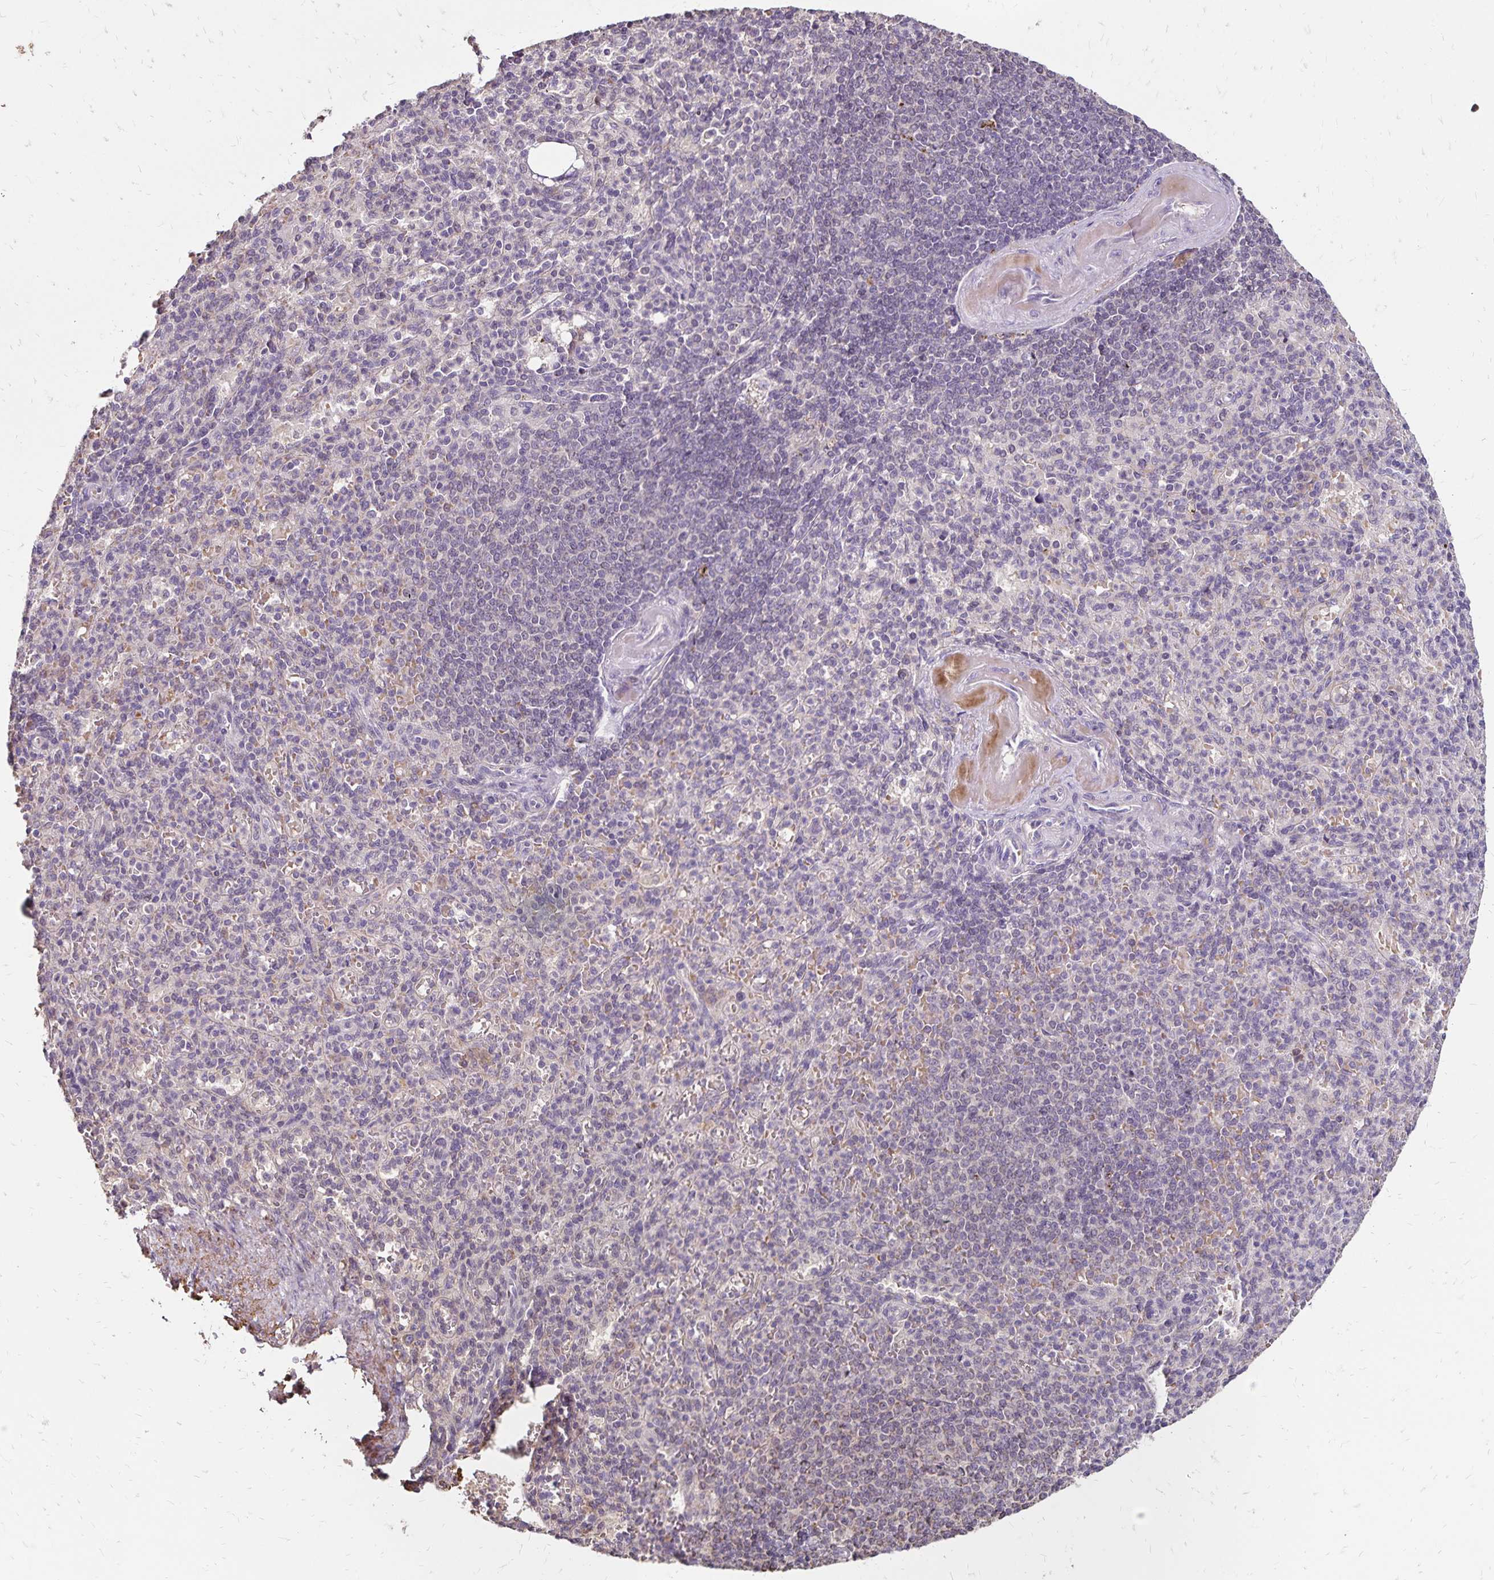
{"staining": {"intensity": "negative", "quantity": "none", "location": "none"}, "tissue": "spleen", "cell_type": "Cells in red pulp", "image_type": "normal", "snomed": [{"axis": "morphology", "description": "Normal tissue, NOS"}, {"axis": "topography", "description": "Spleen"}], "caption": "High magnification brightfield microscopy of unremarkable spleen stained with DAB (brown) and counterstained with hematoxylin (blue): cells in red pulp show no significant staining. (DAB (3,3'-diaminobenzidine) IHC with hematoxylin counter stain).", "gene": "EMC10", "patient": {"sex": "female", "age": 74}}